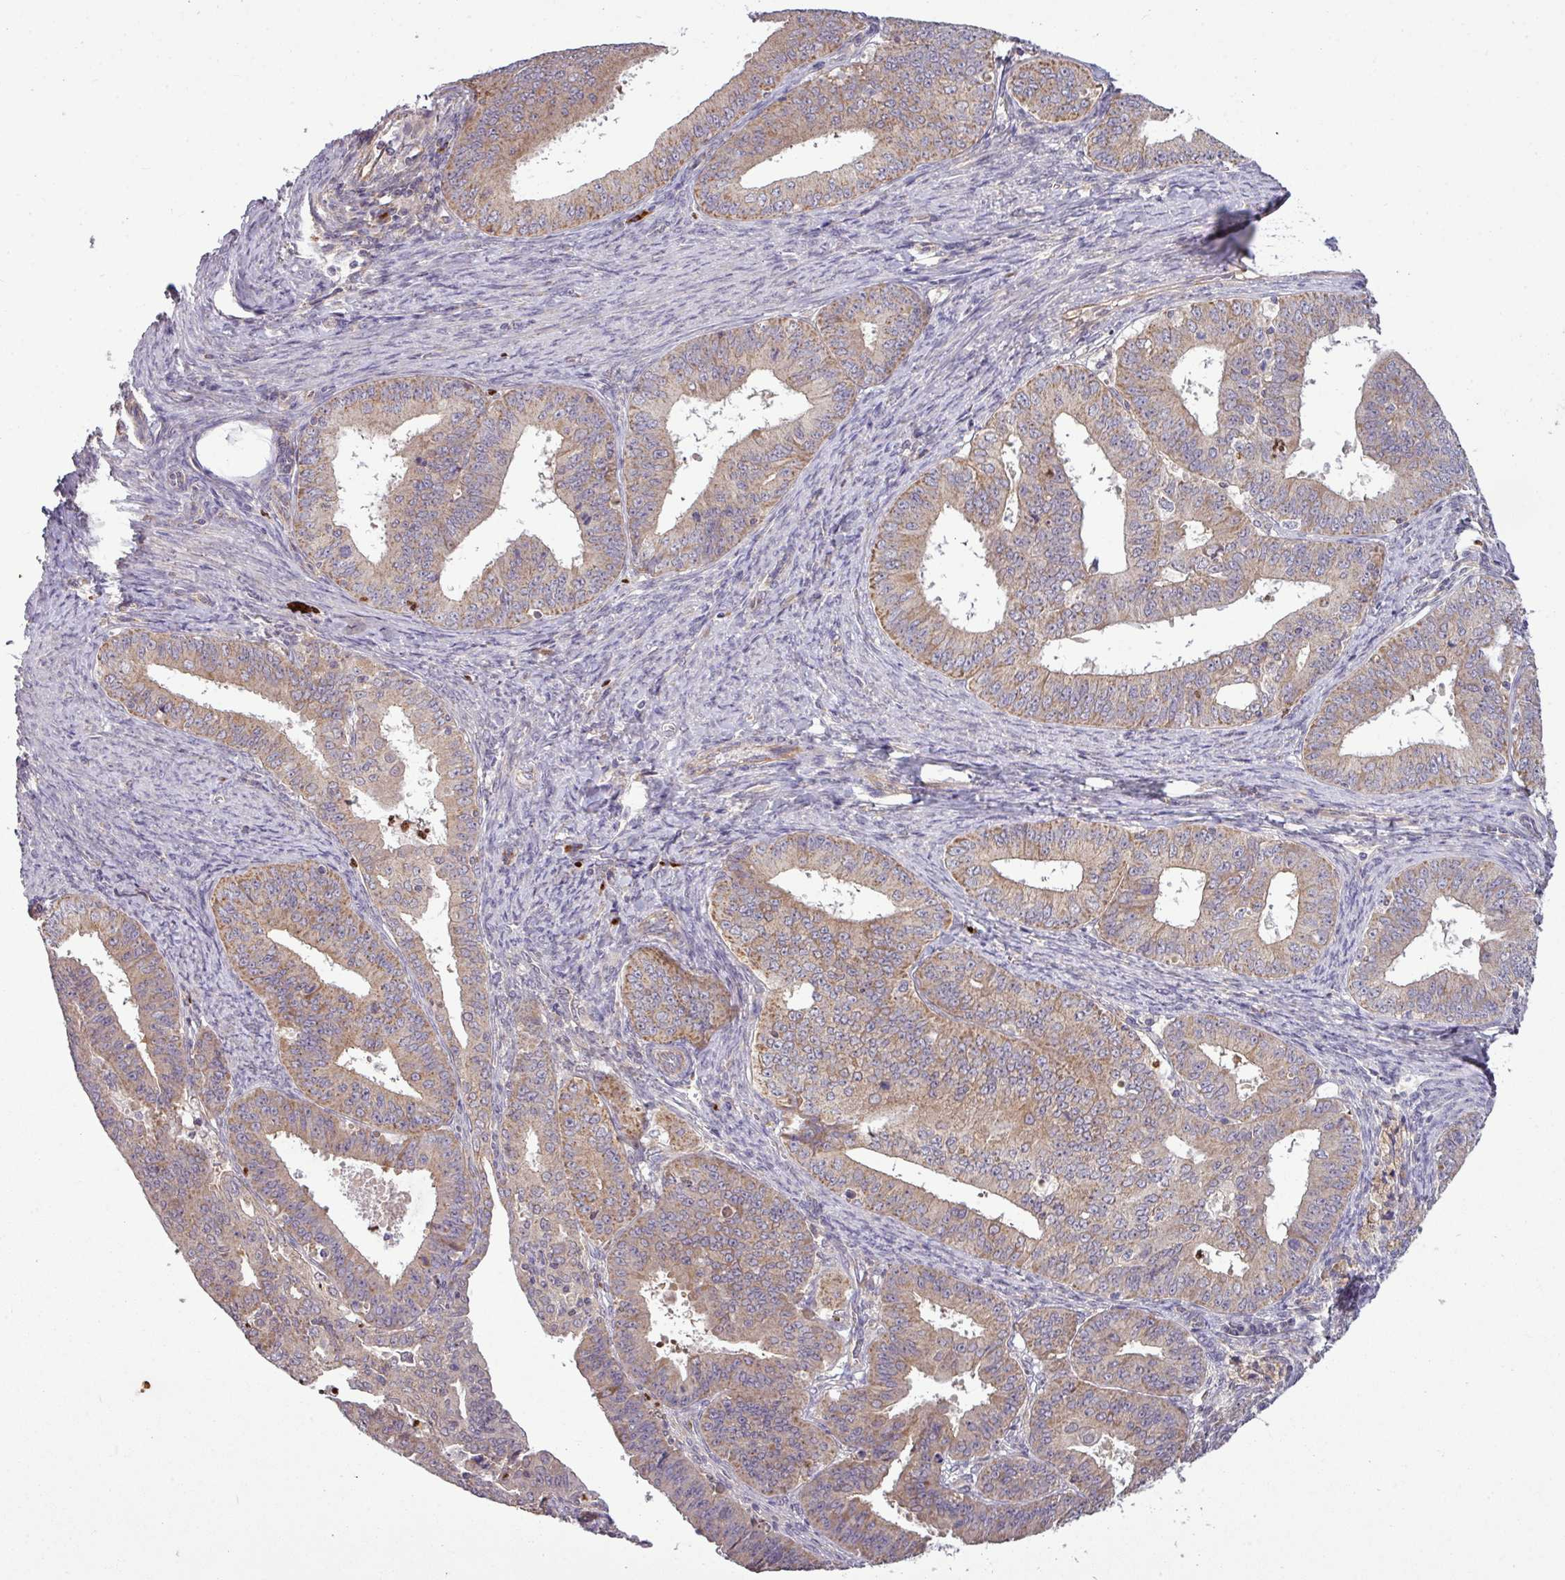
{"staining": {"intensity": "moderate", "quantity": "25%-75%", "location": "cytoplasmic/membranous"}, "tissue": "endometrial cancer", "cell_type": "Tumor cells", "image_type": "cancer", "snomed": [{"axis": "morphology", "description": "Adenocarcinoma, NOS"}, {"axis": "topography", "description": "Endometrium"}], "caption": "Endometrial cancer tissue displays moderate cytoplasmic/membranous positivity in about 25%-75% of tumor cells, visualized by immunohistochemistry. (DAB IHC with brightfield microscopy, high magnification).", "gene": "PAPLN", "patient": {"sex": "female", "age": 73}}